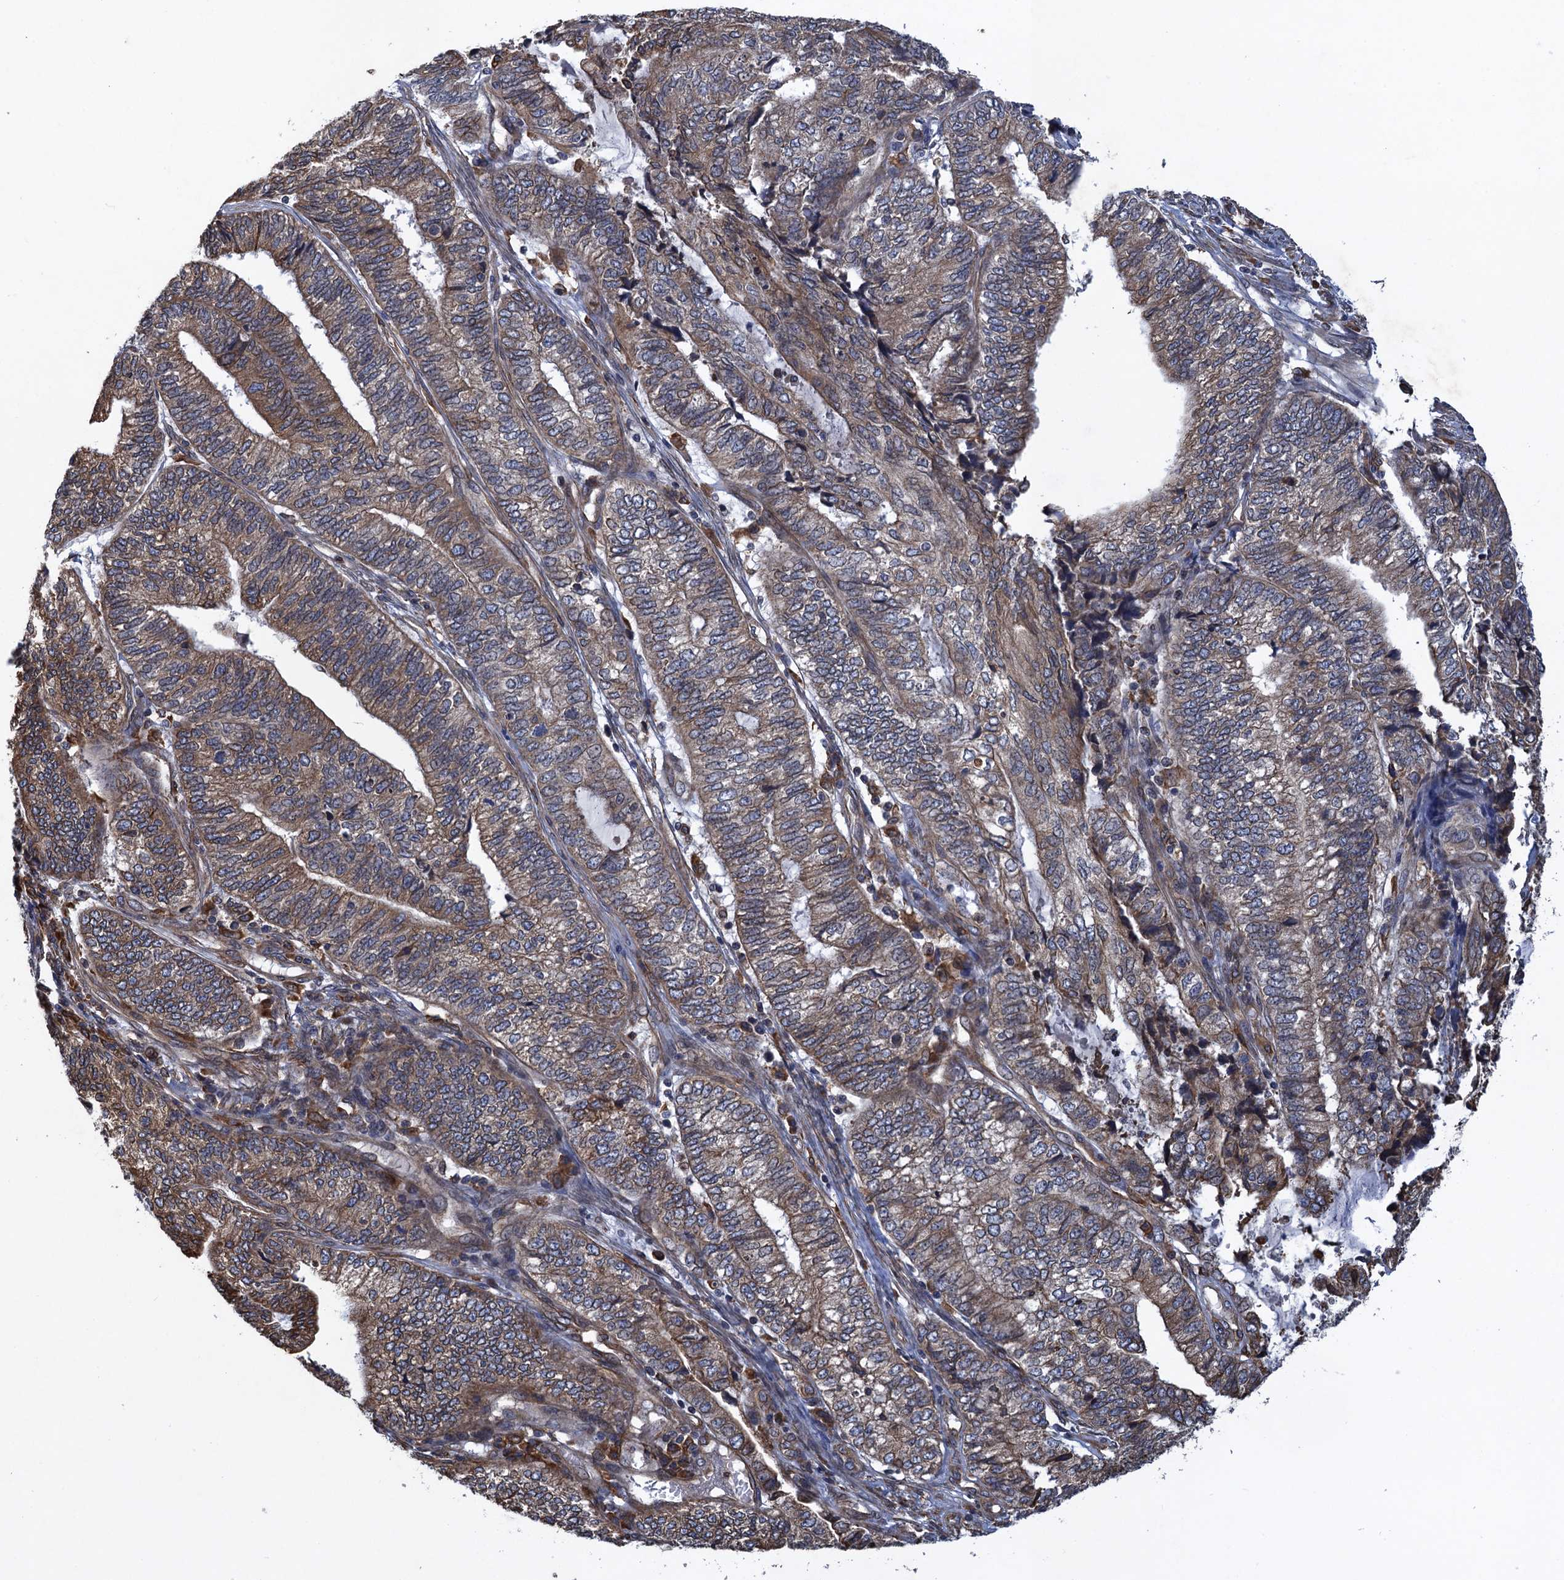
{"staining": {"intensity": "moderate", "quantity": ">75%", "location": "cytoplasmic/membranous"}, "tissue": "endometrial cancer", "cell_type": "Tumor cells", "image_type": "cancer", "snomed": [{"axis": "morphology", "description": "Adenocarcinoma, NOS"}, {"axis": "topography", "description": "Uterus"}, {"axis": "topography", "description": "Endometrium"}], "caption": "Tumor cells demonstrate moderate cytoplasmic/membranous staining in about >75% of cells in adenocarcinoma (endometrial).", "gene": "ARMC5", "patient": {"sex": "female", "age": 70}}